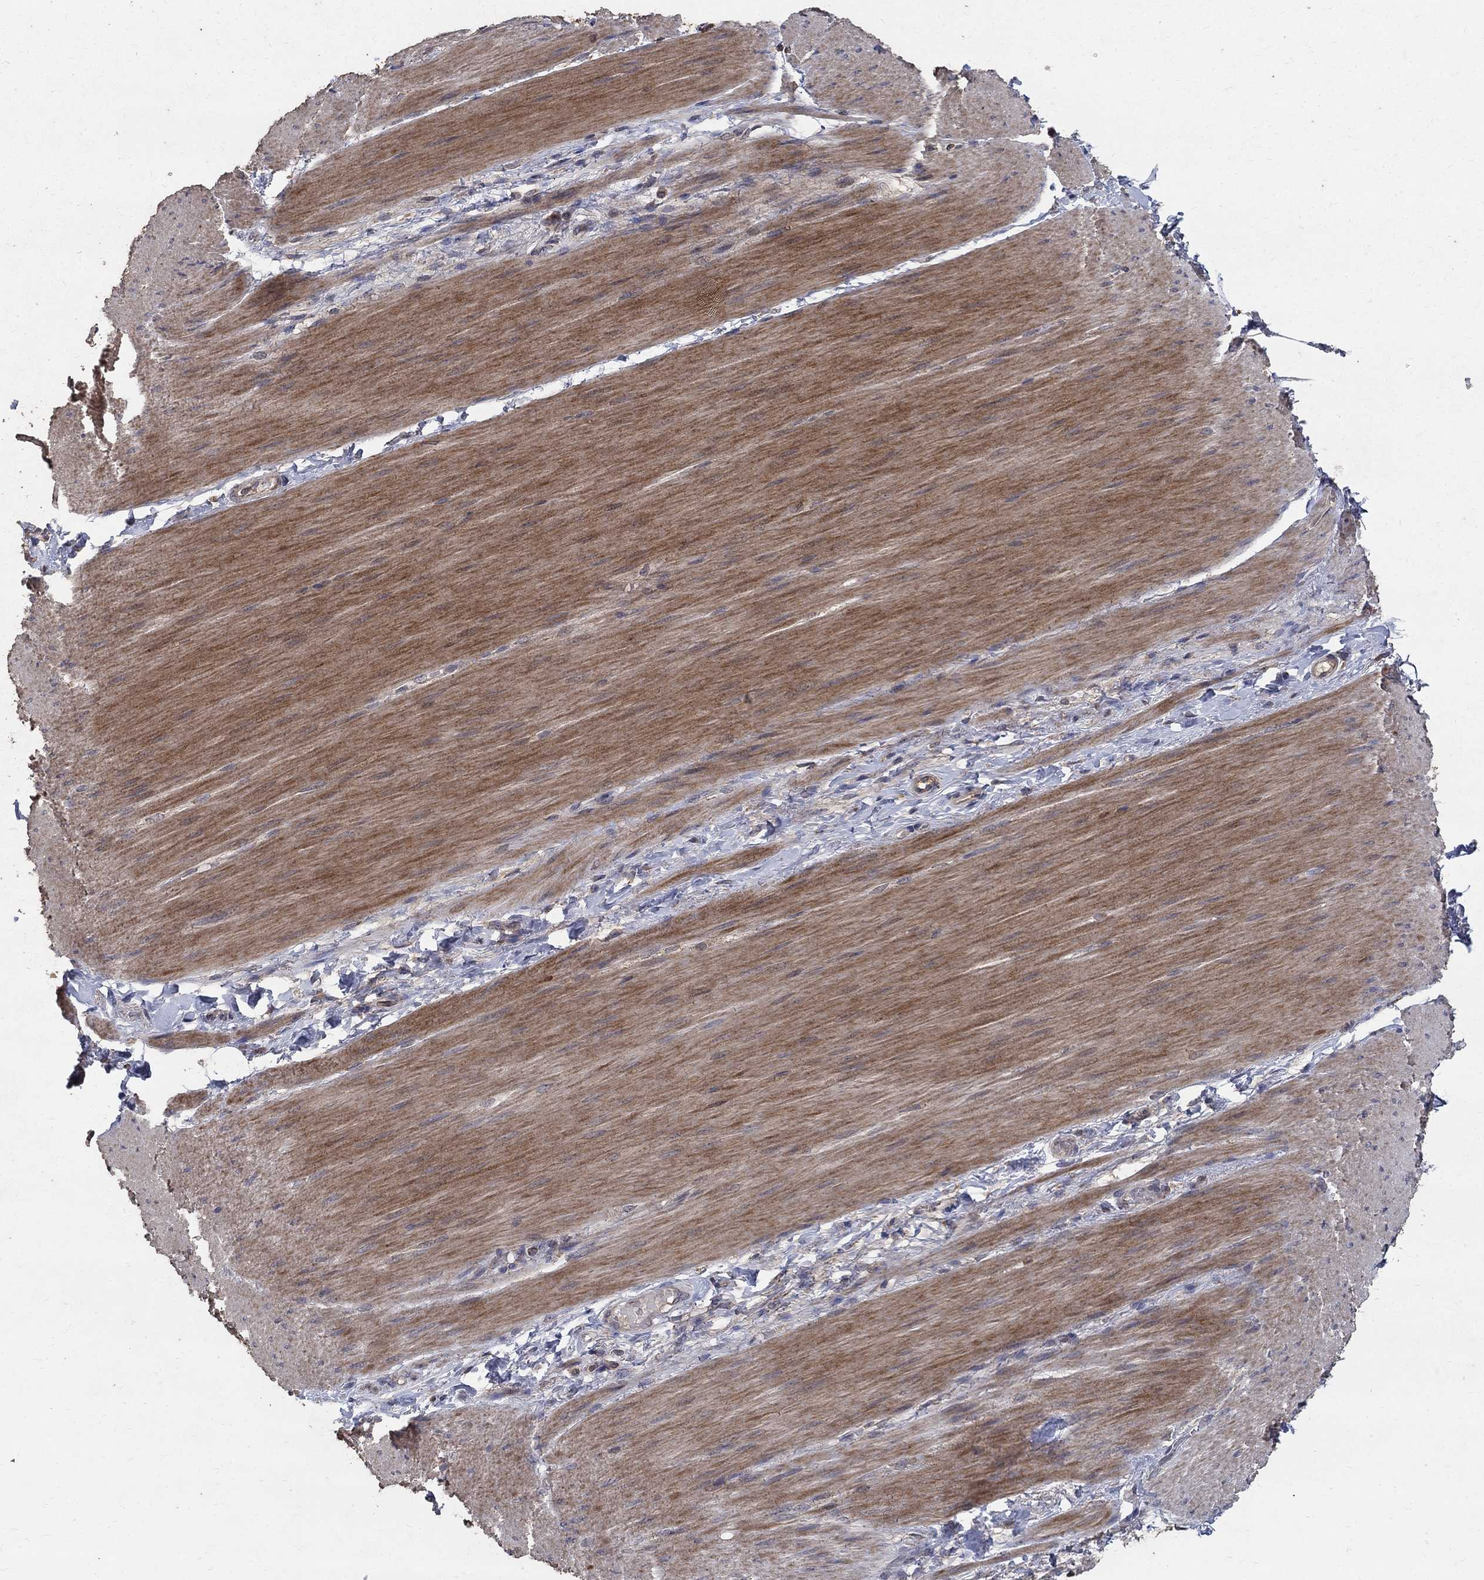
{"staining": {"intensity": "negative", "quantity": "none", "location": "none"}, "tissue": "adipose tissue", "cell_type": "Adipocytes", "image_type": "normal", "snomed": [{"axis": "morphology", "description": "Normal tissue, NOS"}, {"axis": "topography", "description": "Smooth muscle"}, {"axis": "topography", "description": "Duodenum"}, {"axis": "topography", "description": "Peripheral nerve tissue"}], "caption": "This photomicrograph is of unremarkable adipose tissue stained with IHC to label a protein in brown with the nuclei are counter-stained blue. There is no staining in adipocytes.", "gene": "C17orf75", "patient": {"sex": "female", "age": 61}}